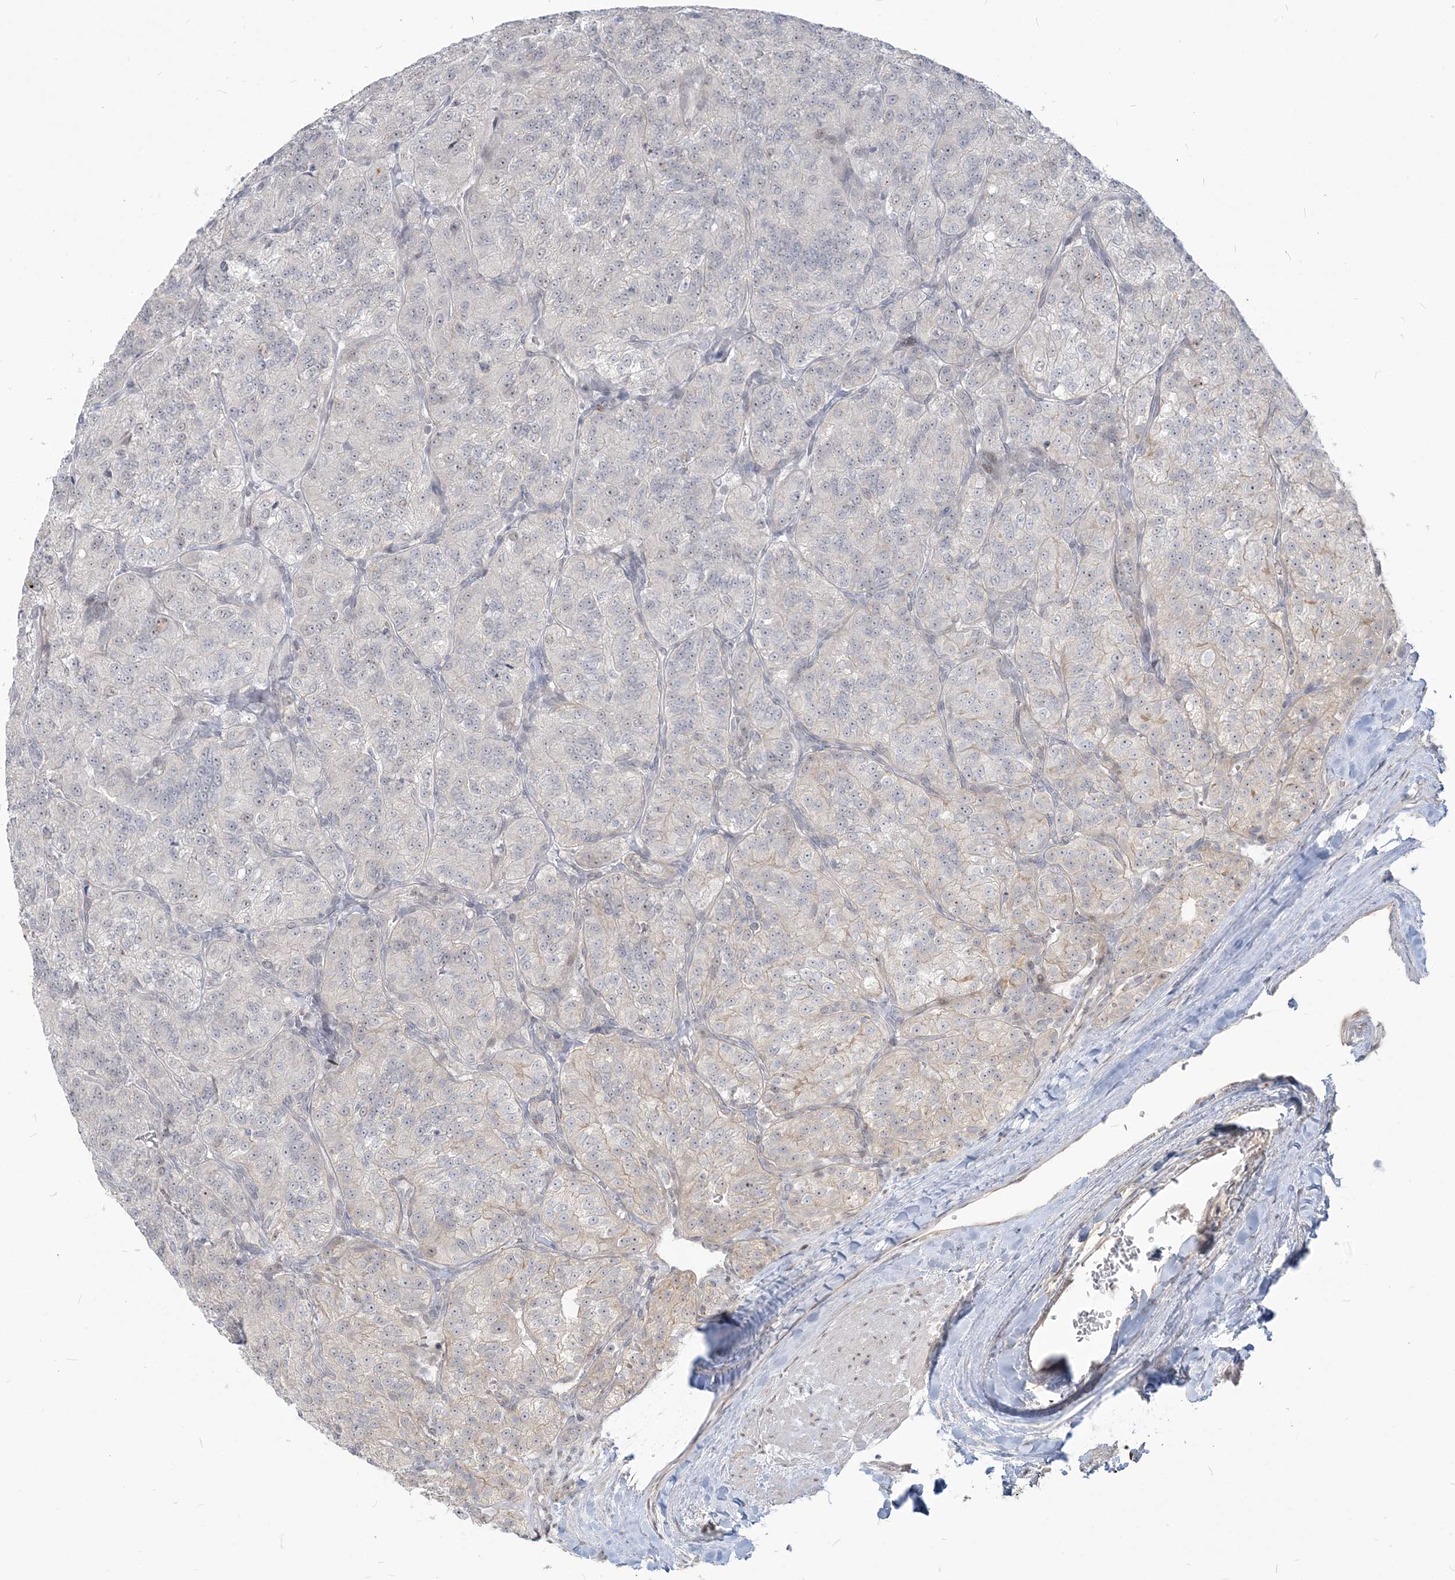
{"staining": {"intensity": "negative", "quantity": "none", "location": "none"}, "tissue": "renal cancer", "cell_type": "Tumor cells", "image_type": "cancer", "snomed": [{"axis": "morphology", "description": "Adenocarcinoma, NOS"}, {"axis": "topography", "description": "Kidney"}], "caption": "IHC of adenocarcinoma (renal) shows no positivity in tumor cells.", "gene": "SDAD1", "patient": {"sex": "female", "age": 63}}